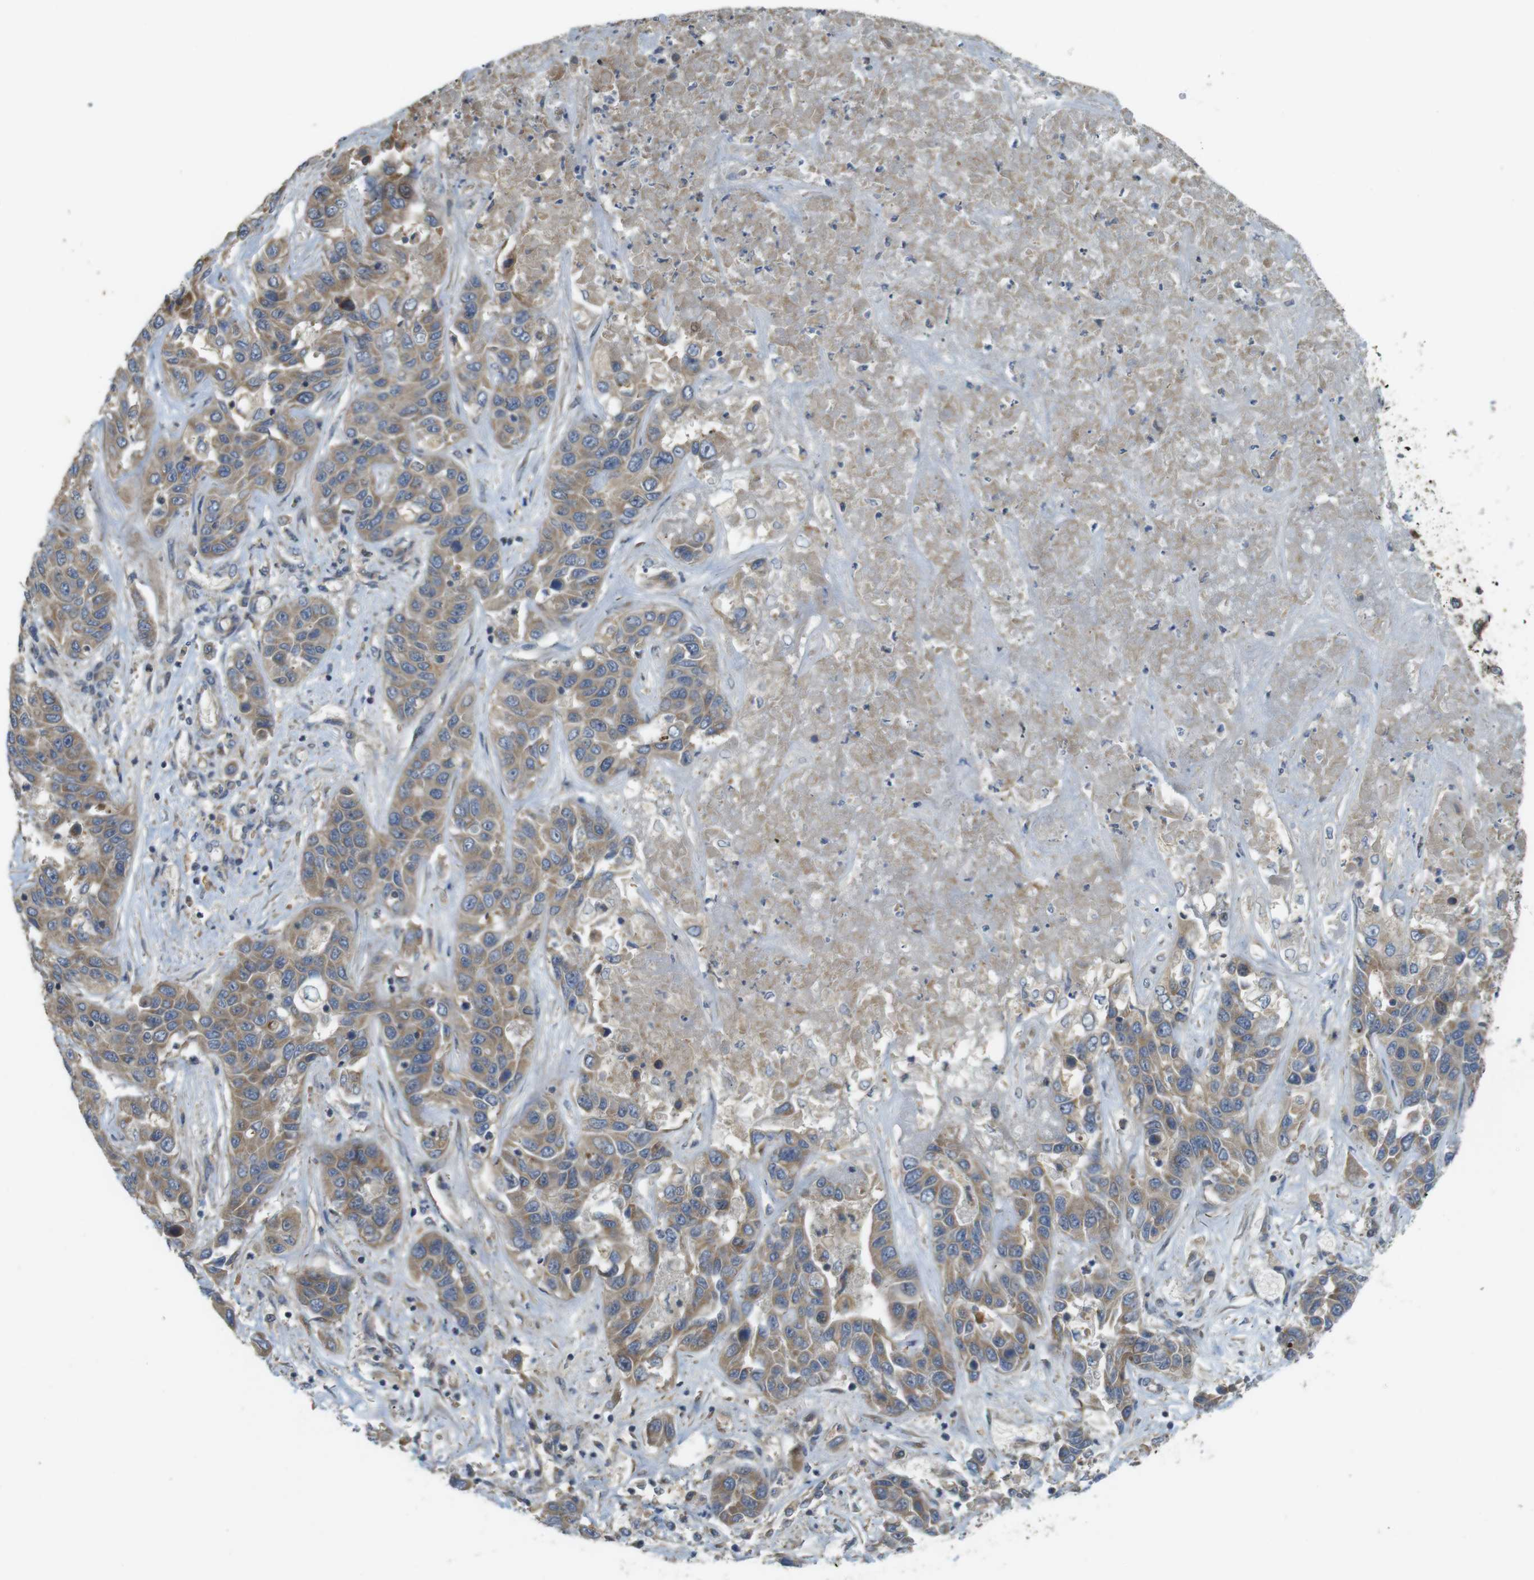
{"staining": {"intensity": "moderate", "quantity": ">75%", "location": "cytoplasmic/membranous"}, "tissue": "liver cancer", "cell_type": "Tumor cells", "image_type": "cancer", "snomed": [{"axis": "morphology", "description": "Cholangiocarcinoma"}, {"axis": "topography", "description": "Liver"}], "caption": "Human liver cholangiocarcinoma stained with a brown dye displays moderate cytoplasmic/membranous positive positivity in approximately >75% of tumor cells.", "gene": "CLTC", "patient": {"sex": "female", "age": 52}}